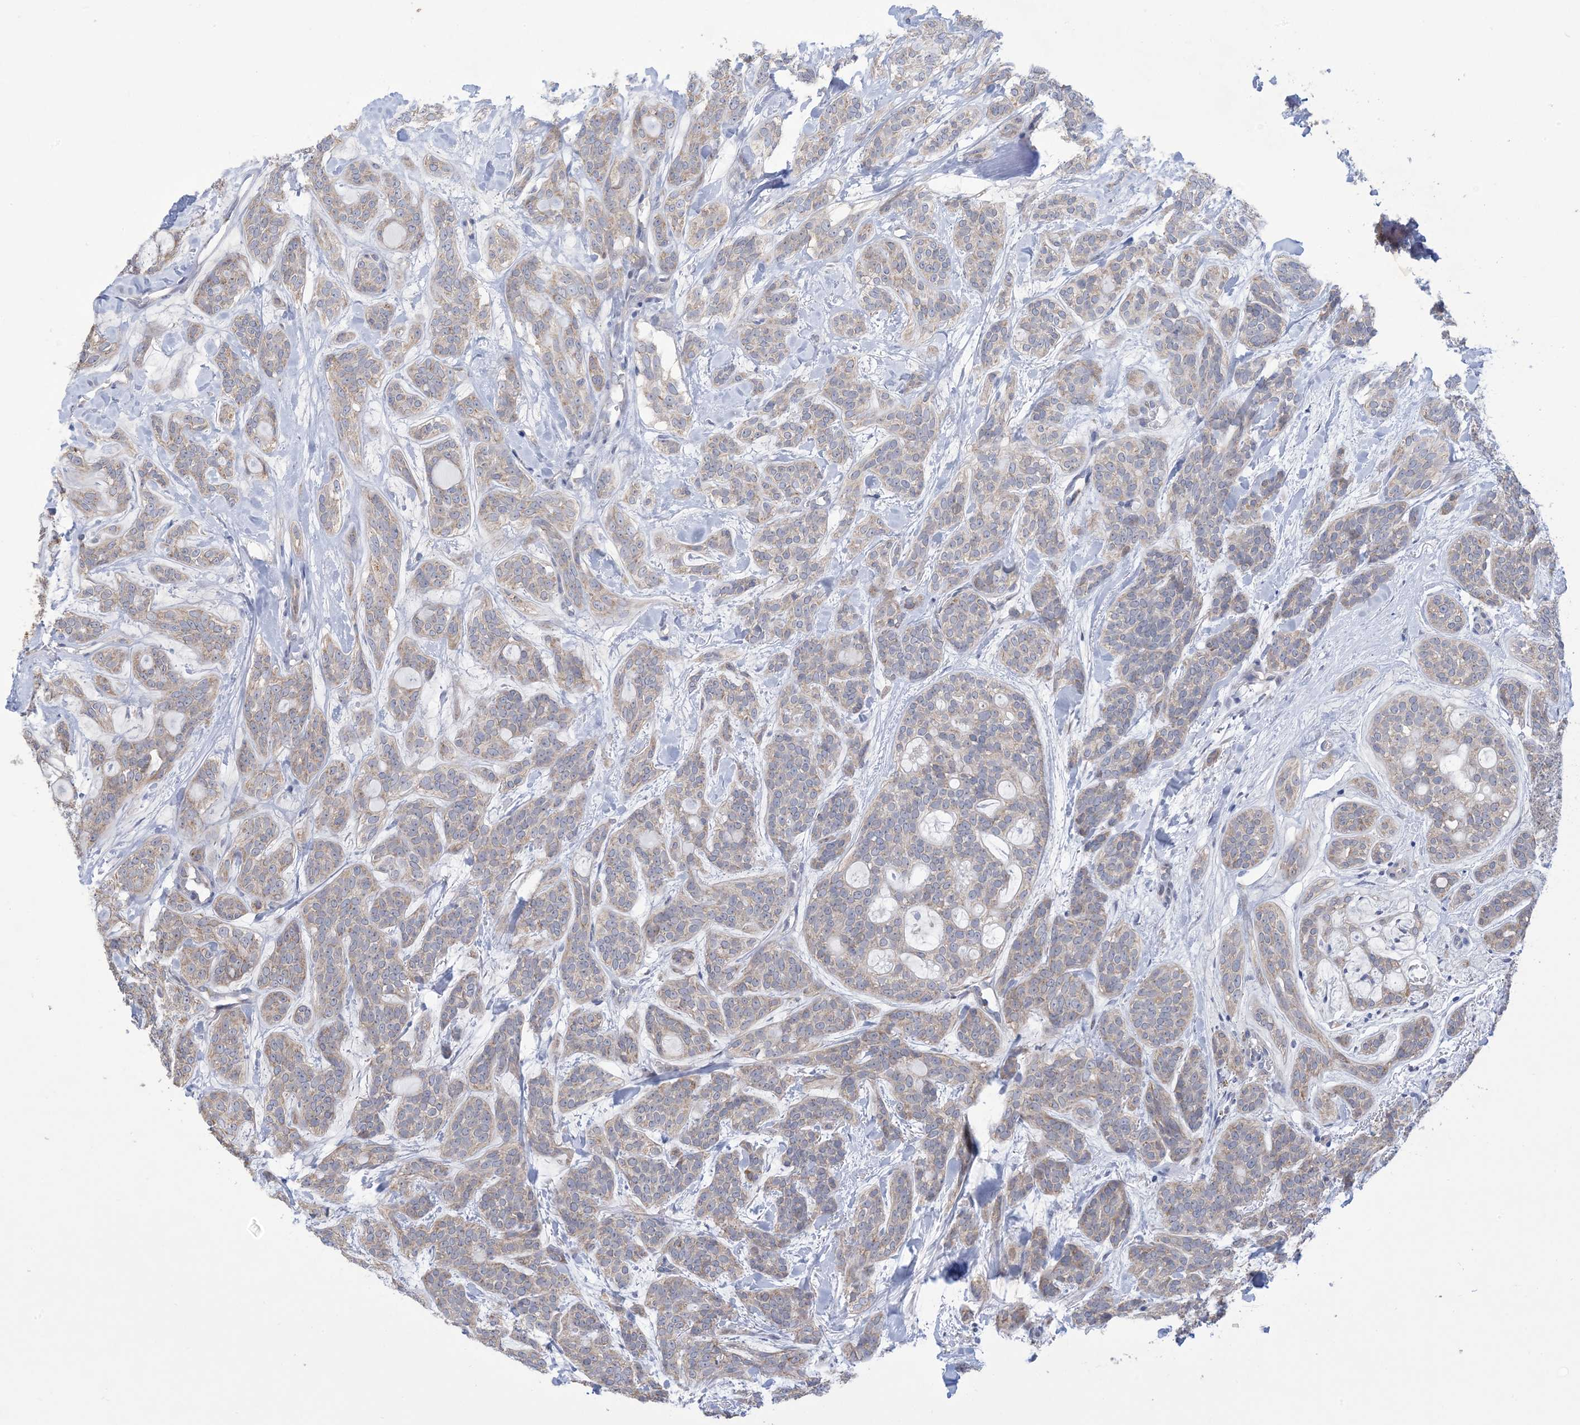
{"staining": {"intensity": "weak", "quantity": "<25%", "location": "cytoplasmic/membranous"}, "tissue": "head and neck cancer", "cell_type": "Tumor cells", "image_type": "cancer", "snomed": [{"axis": "morphology", "description": "Adenocarcinoma, NOS"}, {"axis": "topography", "description": "Head-Neck"}], "caption": "High magnification brightfield microscopy of head and neck cancer stained with DAB (brown) and counterstained with hematoxylin (blue): tumor cells show no significant staining.", "gene": "CLEC16A", "patient": {"sex": "male", "age": 66}}